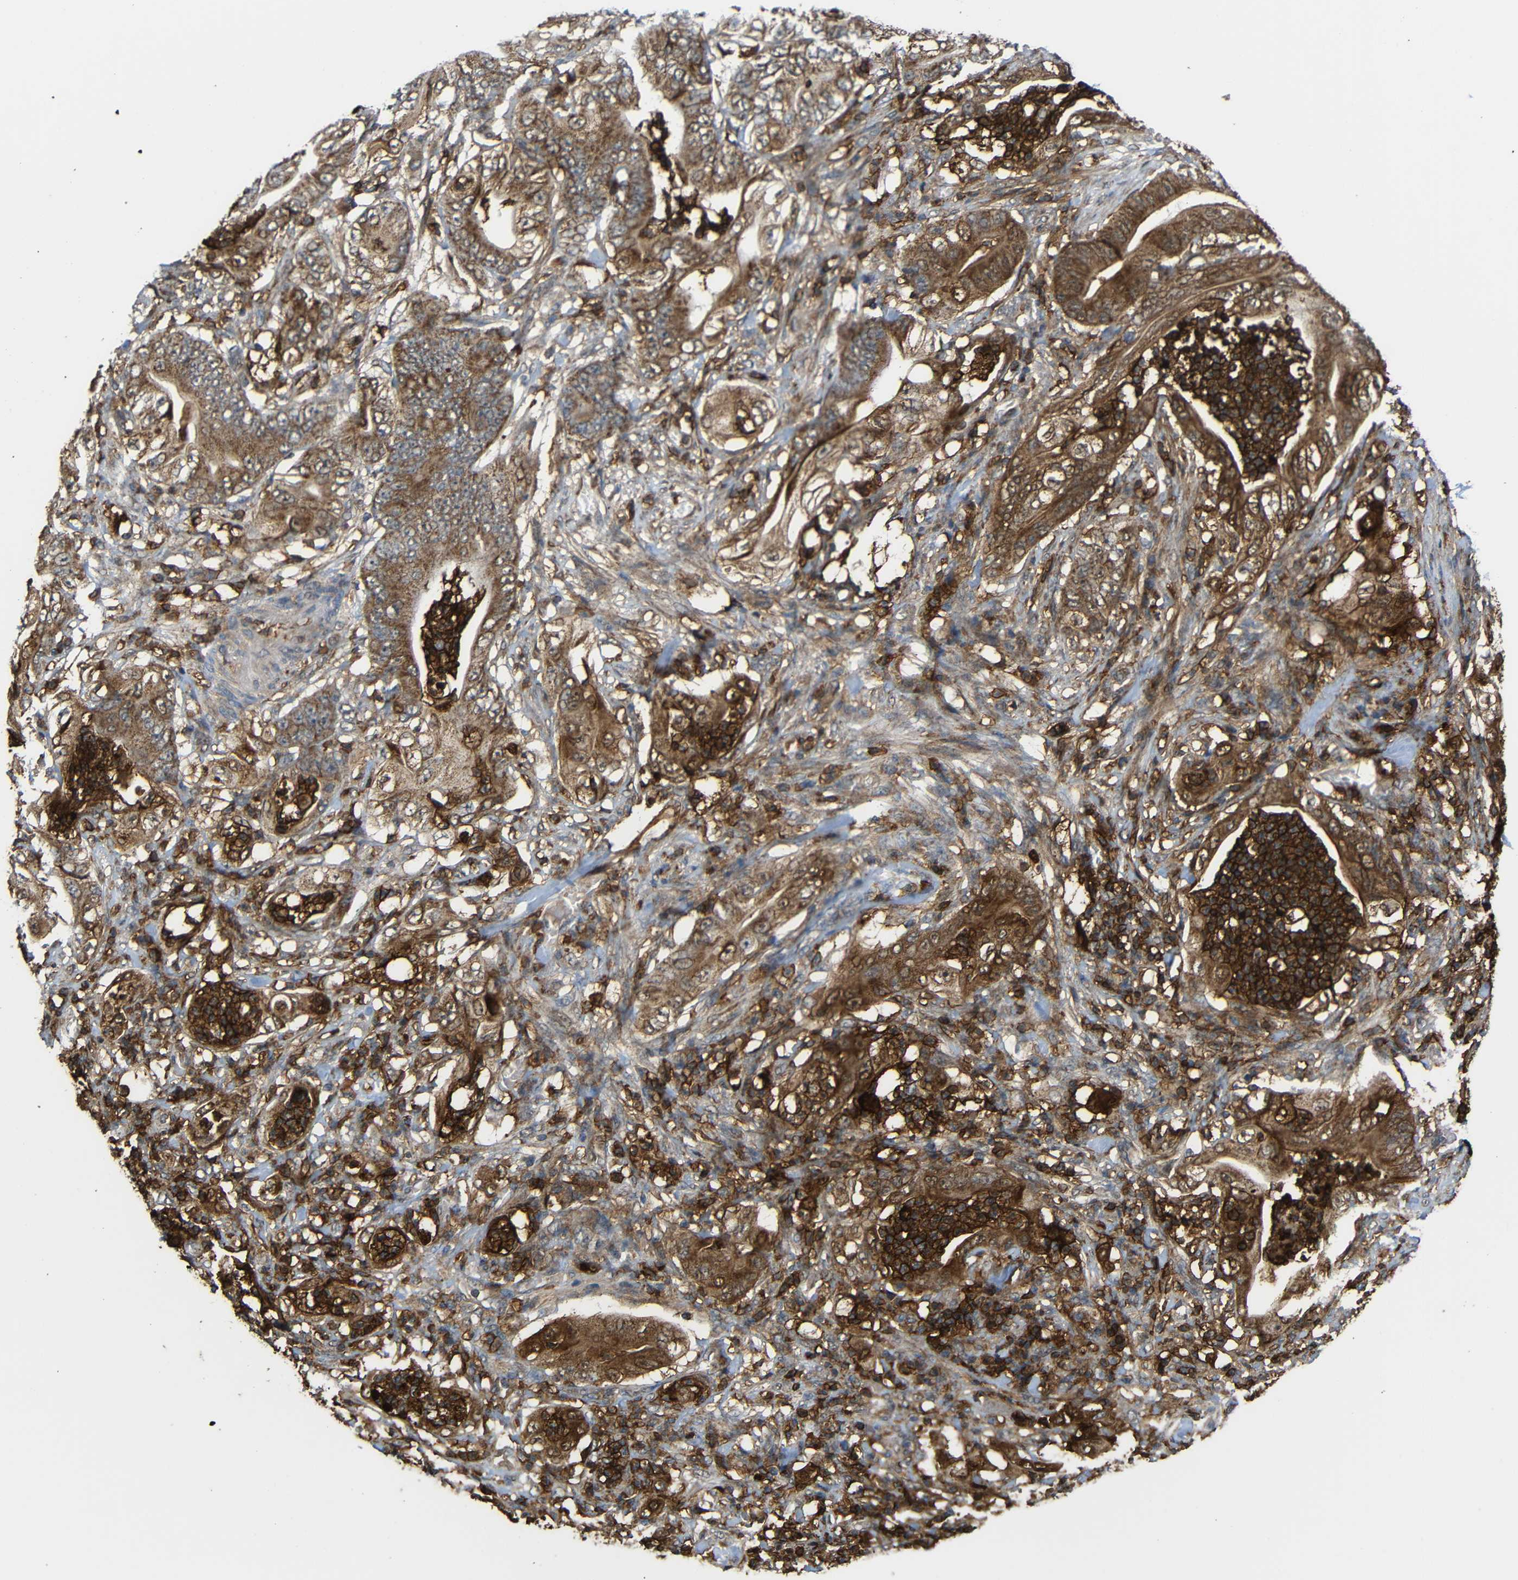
{"staining": {"intensity": "moderate", "quantity": ">75%", "location": "cytoplasmic/membranous"}, "tissue": "stomach cancer", "cell_type": "Tumor cells", "image_type": "cancer", "snomed": [{"axis": "morphology", "description": "Adenocarcinoma, NOS"}, {"axis": "topography", "description": "Stomach"}], "caption": "High-power microscopy captured an immunohistochemistry (IHC) histopathology image of stomach adenocarcinoma, revealing moderate cytoplasmic/membranous positivity in about >75% of tumor cells. The staining was performed using DAB (3,3'-diaminobenzidine), with brown indicating positive protein expression. Nuclei are stained blue with hematoxylin.", "gene": "C1GALT1", "patient": {"sex": "female", "age": 73}}